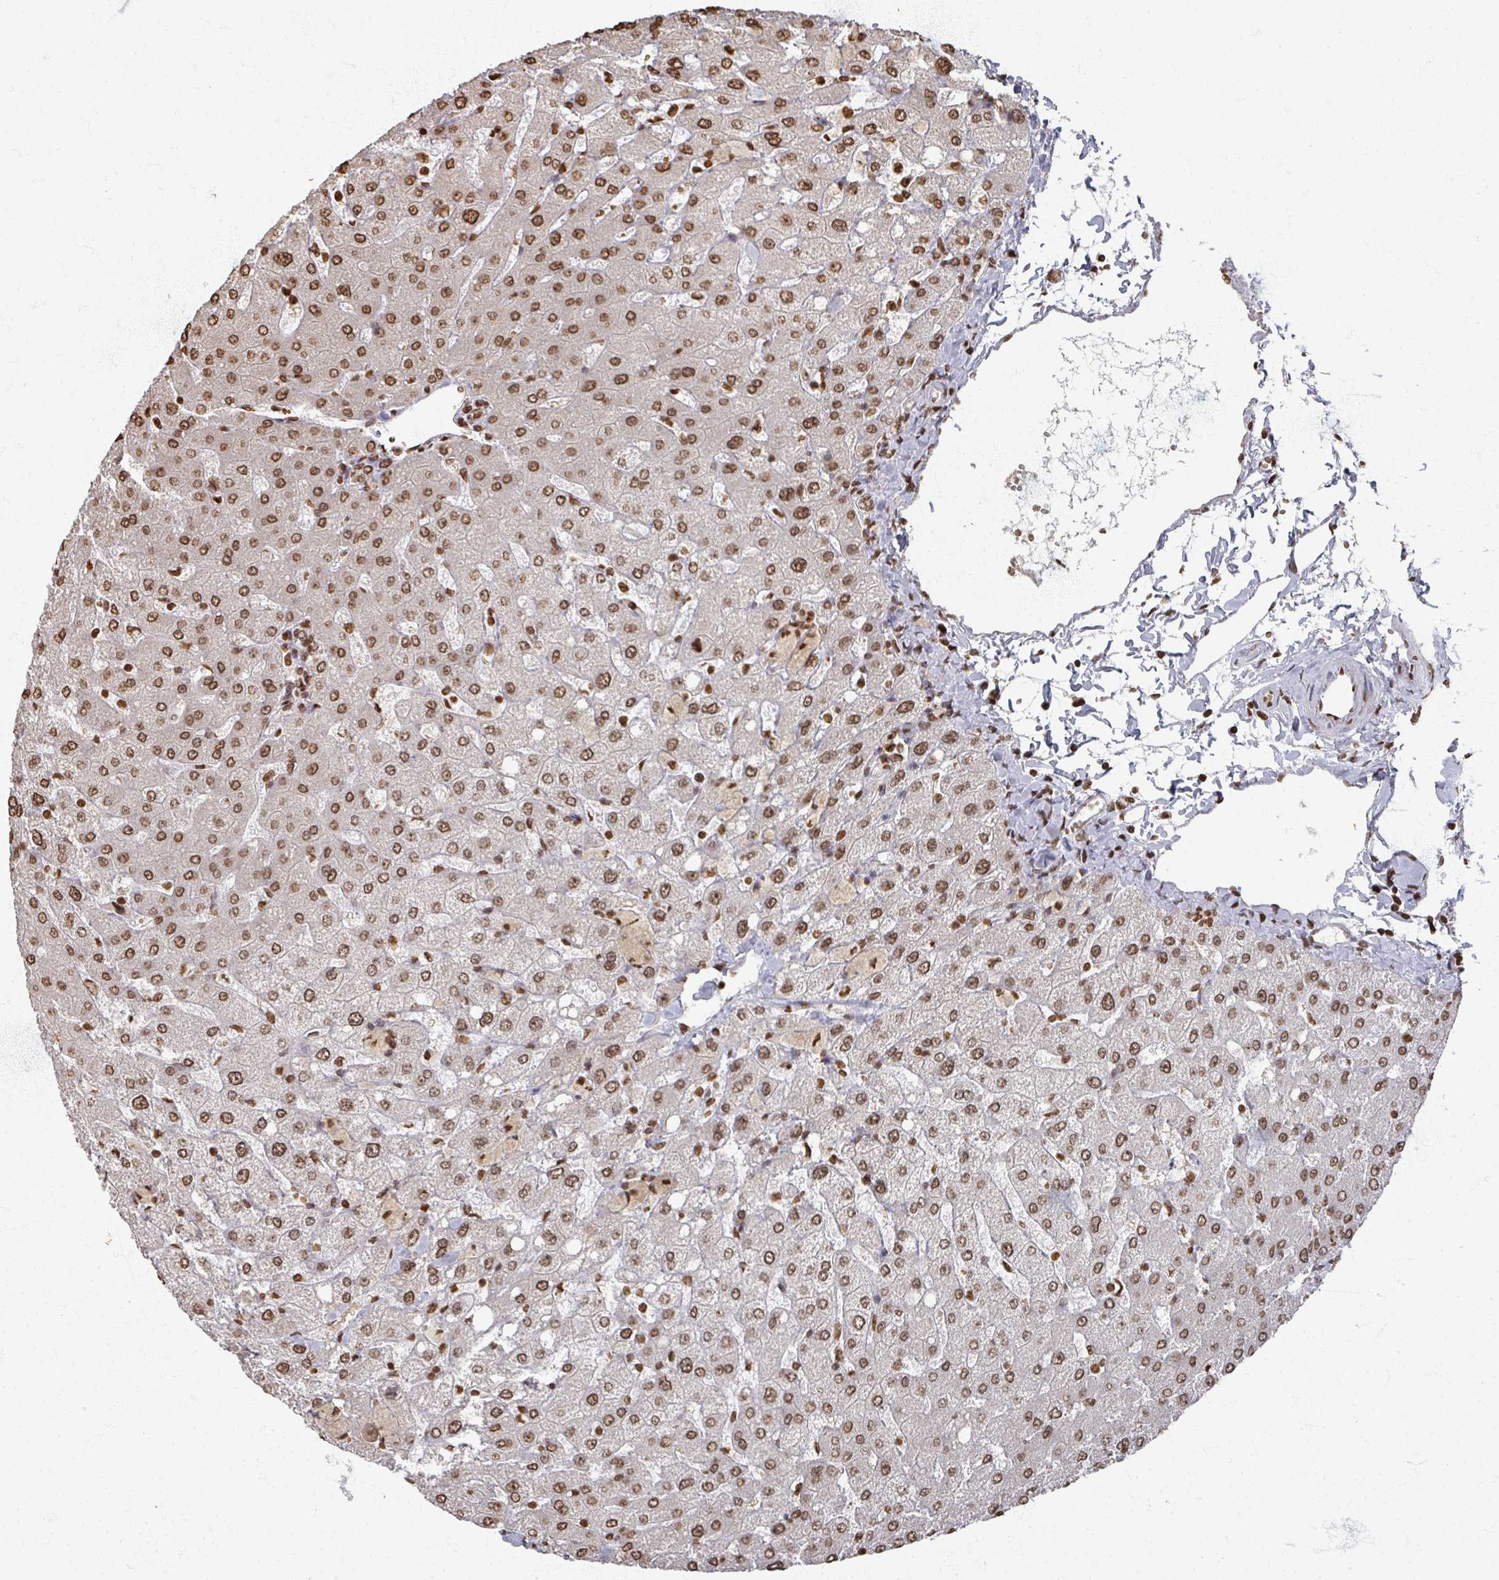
{"staining": {"intensity": "weak", "quantity": ">75%", "location": "nuclear"}, "tissue": "liver", "cell_type": "Cholangiocytes", "image_type": "normal", "snomed": [{"axis": "morphology", "description": "Normal tissue, NOS"}, {"axis": "topography", "description": "Liver"}], "caption": "Immunohistochemistry (IHC) (DAB) staining of unremarkable human liver exhibits weak nuclear protein positivity in about >75% of cholangiocytes.", "gene": "DCUN1D5", "patient": {"sex": "female", "age": 54}}